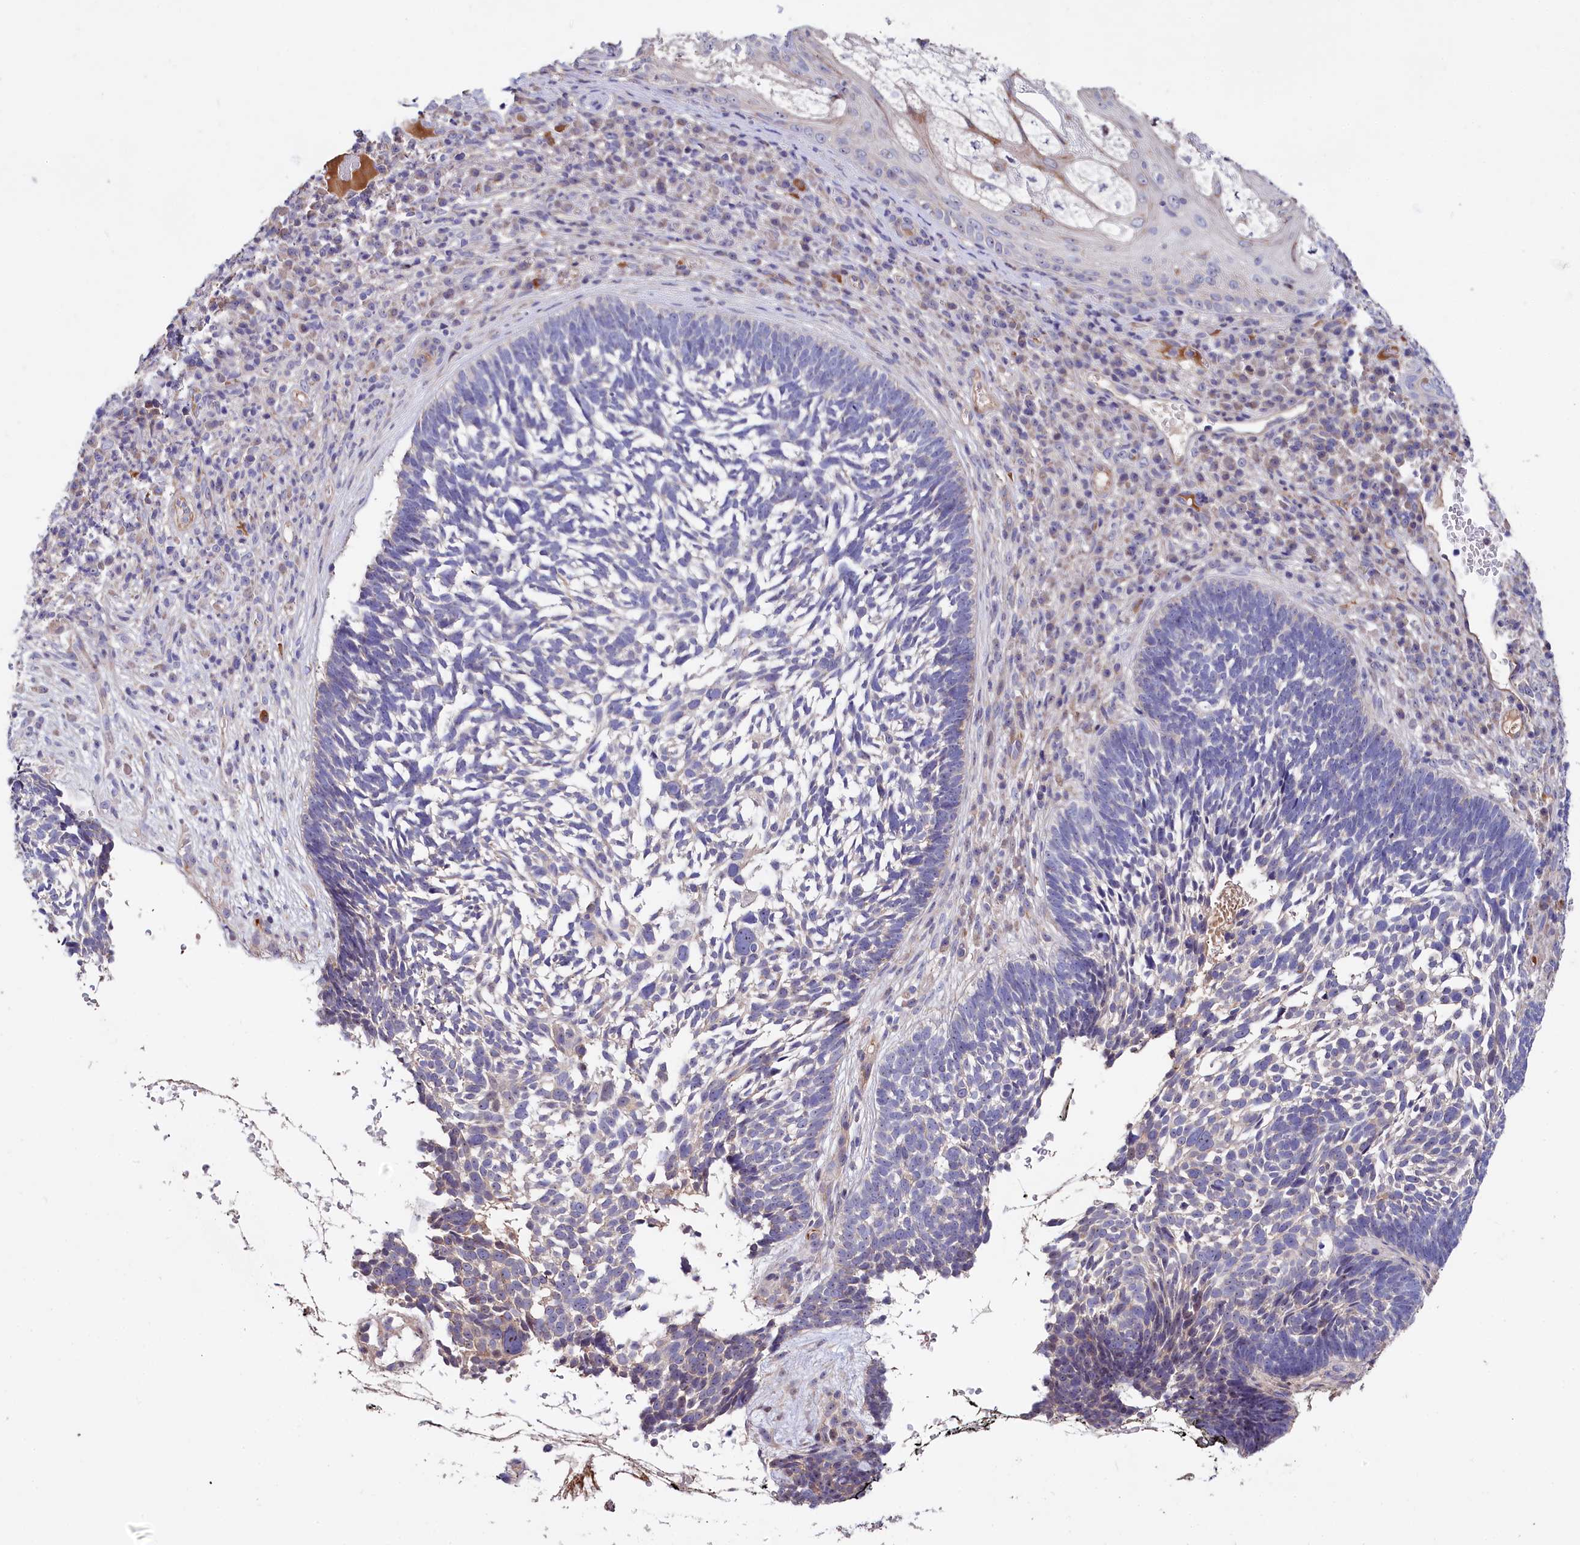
{"staining": {"intensity": "negative", "quantity": "none", "location": "none"}, "tissue": "skin cancer", "cell_type": "Tumor cells", "image_type": "cancer", "snomed": [{"axis": "morphology", "description": "Basal cell carcinoma"}, {"axis": "topography", "description": "Skin"}], "caption": "Immunohistochemical staining of human skin cancer reveals no significant positivity in tumor cells.", "gene": "RPUSD3", "patient": {"sex": "male", "age": 88}}